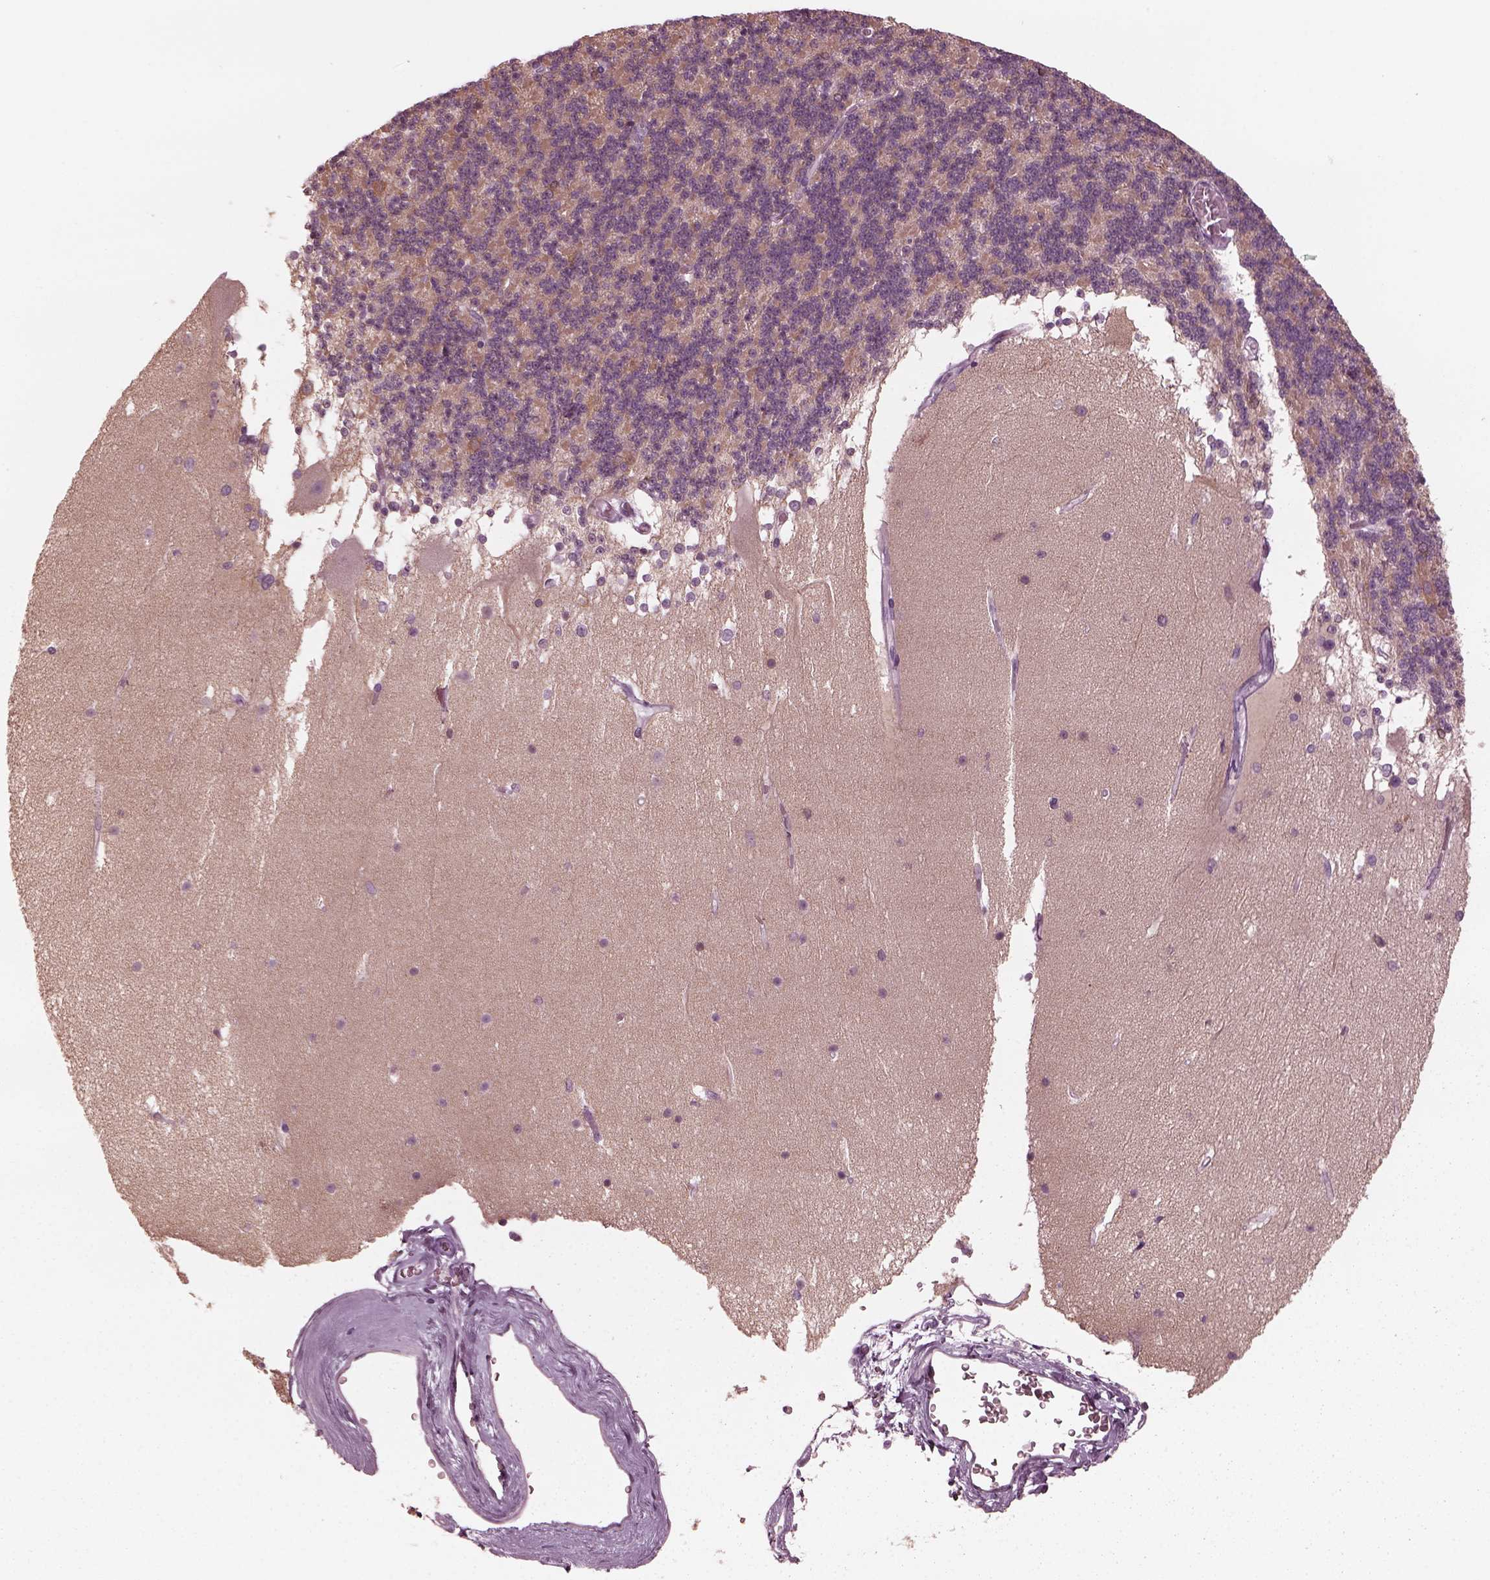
{"staining": {"intensity": "moderate", "quantity": "<25%", "location": "cytoplasmic/membranous"}, "tissue": "cerebellum", "cell_type": "Cells in granular layer", "image_type": "normal", "snomed": [{"axis": "morphology", "description": "Normal tissue, NOS"}, {"axis": "topography", "description": "Cerebellum"}], "caption": "Human cerebellum stained with a brown dye displays moderate cytoplasmic/membranous positive staining in about <25% of cells in granular layer.", "gene": "GRM6", "patient": {"sex": "female", "age": 19}}